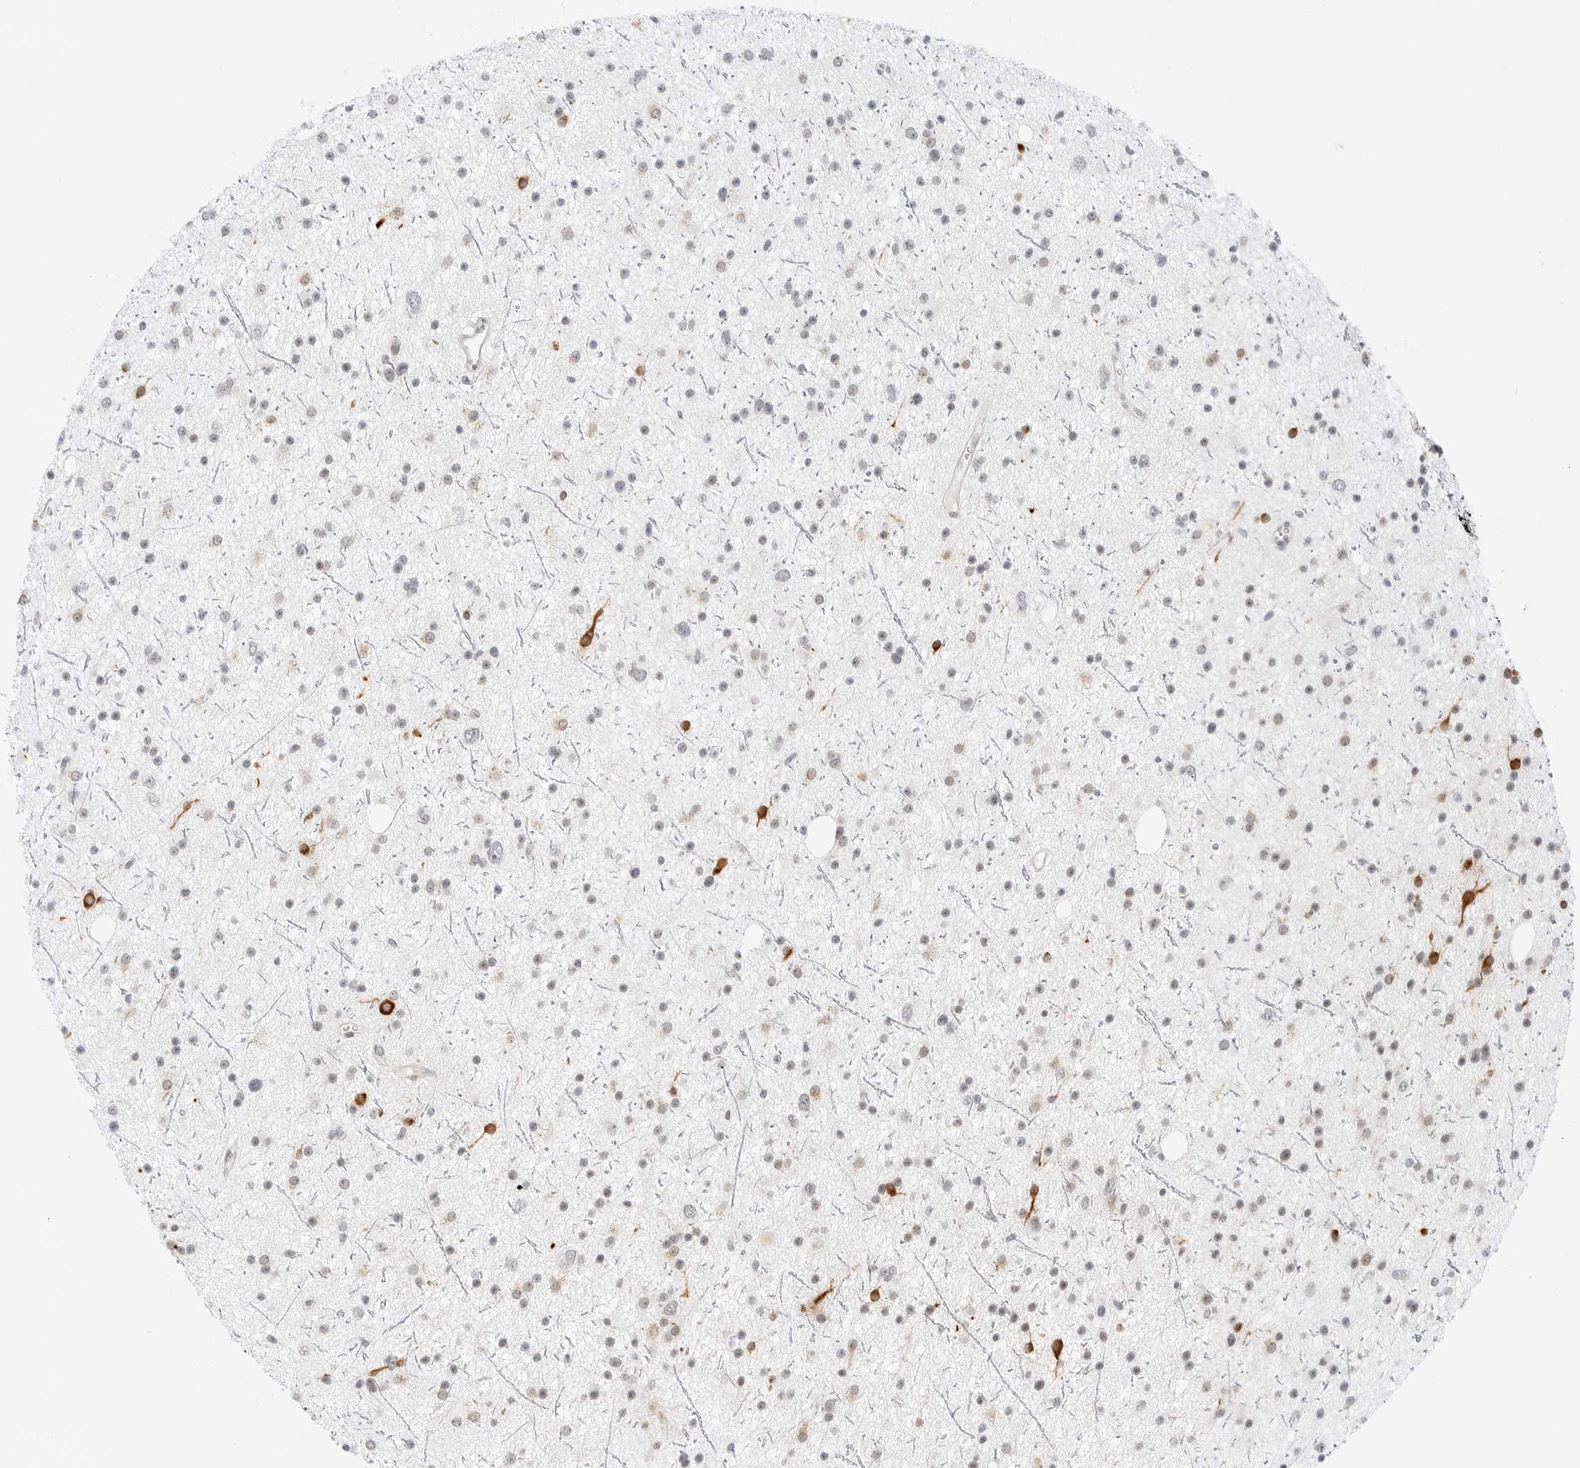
{"staining": {"intensity": "weak", "quantity": "<25%", "location": "cytoplasmic/membranous"}, "tissue": "glioma", "cell_type": "Tumor cells", "image_type": "cancer", "snomed": [{"axis": "morphology", "description": "Glioma, malignant, Low grade"}, {"axis": "topography", "description": "Cerebral cortex"}], "caption": "Tumor cells show no significant expression in glioma.", "gene": "CCSAP", "patient": {"sex": "female", "age": 39}}